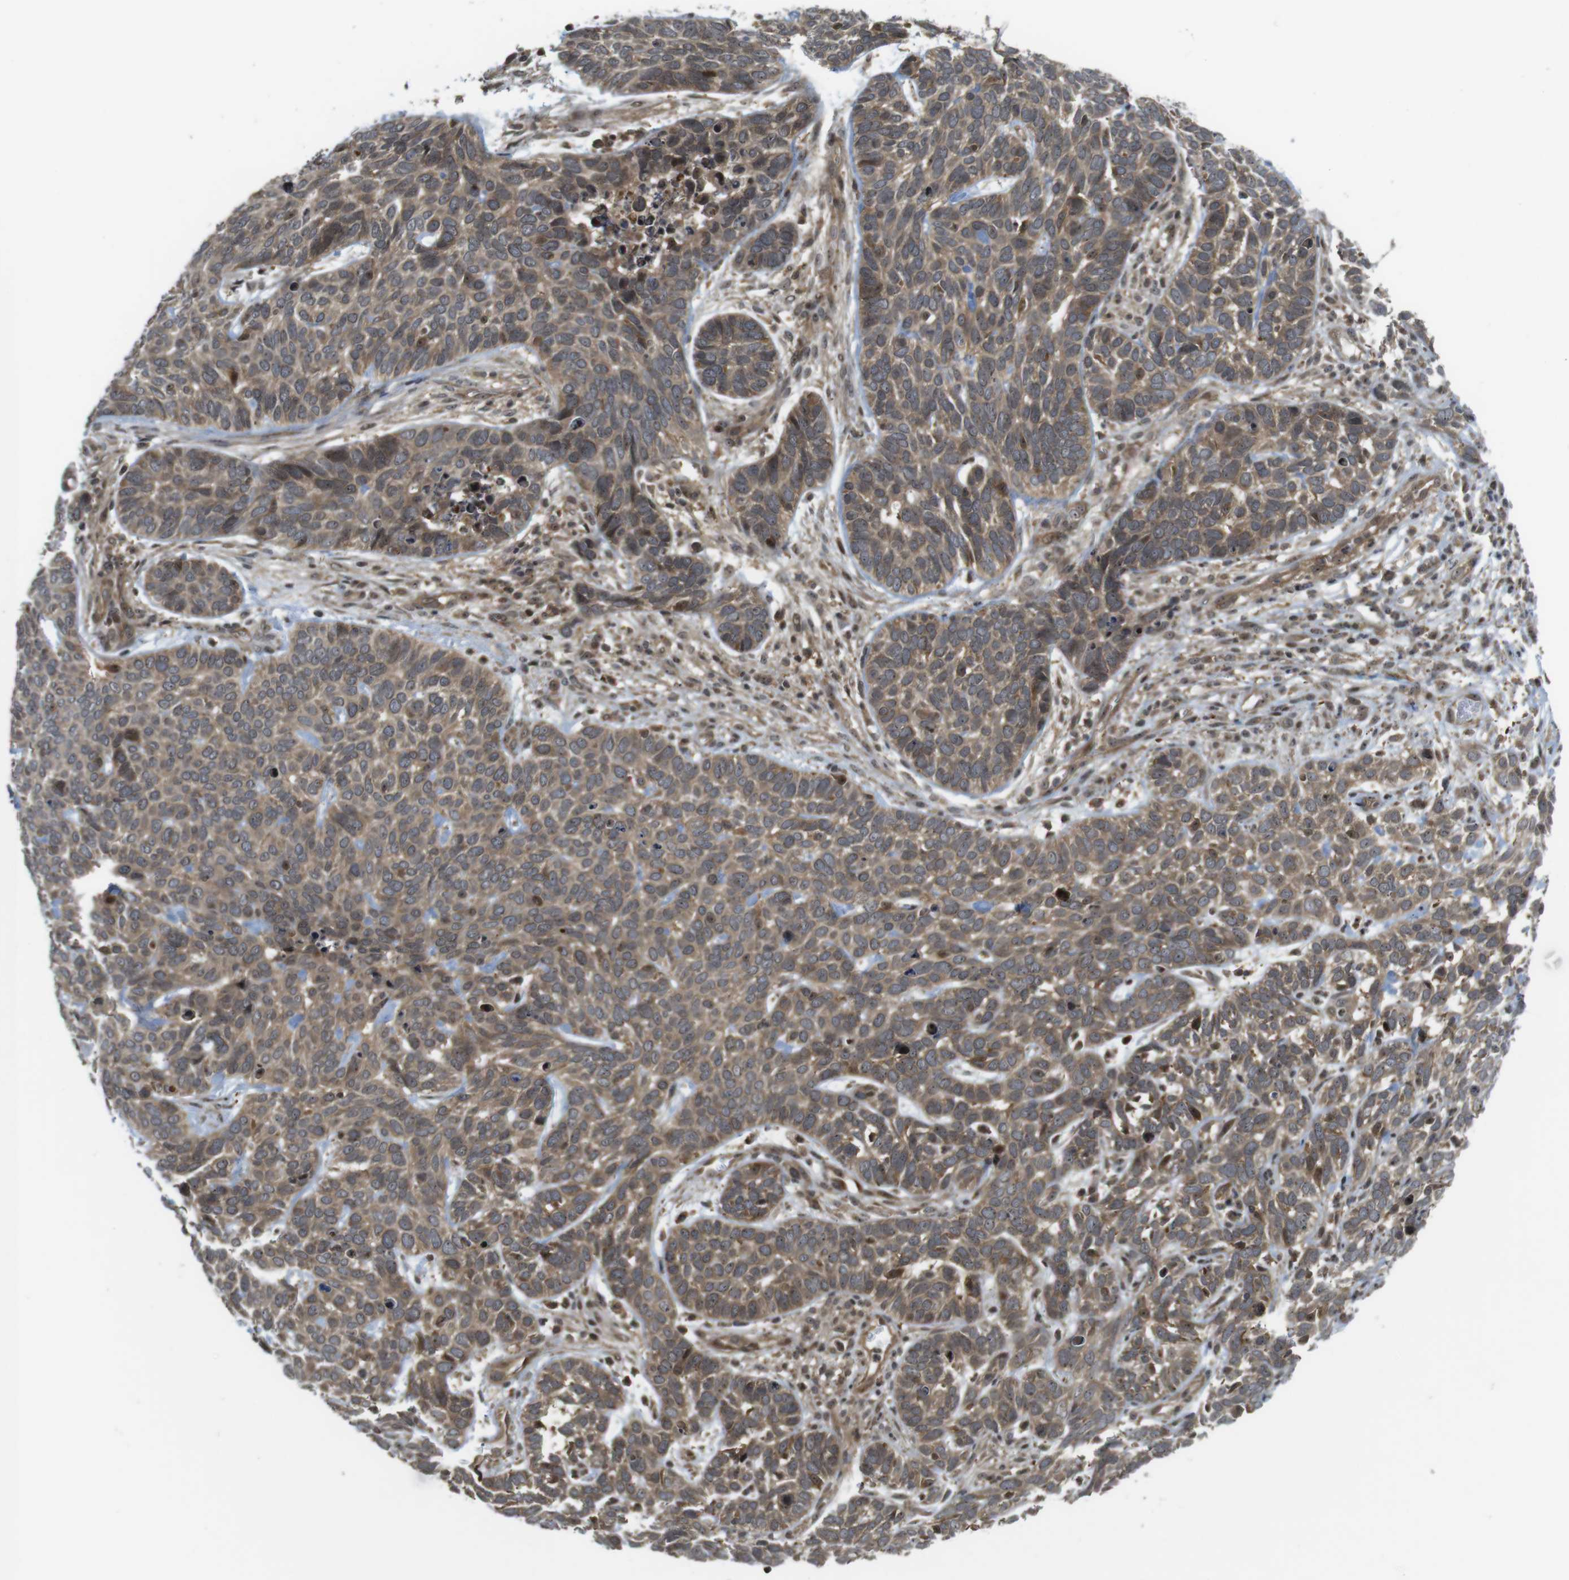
{"staining": {"intensity": "moderate", "quantity": ">75%", "location": "cytoplasmic/membranous"}, "tissue": "skin cancer", "cell_type": "Tumor cells", "image_type": "cancer", "snomed": [{"axis": "morphology", "description": "Basal cell carcinoma"}, {"axis": "topography", "description": "Skin"}], "caption": "Tumor cells exhibit medium levels of moderate cytoplasmic/membranous staining in about >75% of cells in skin cancer. (DAB IHC with brightfield microscopy, high magnification).", "gene": "CC2D1A", "patient": {"sex": "male", "age": 87}}